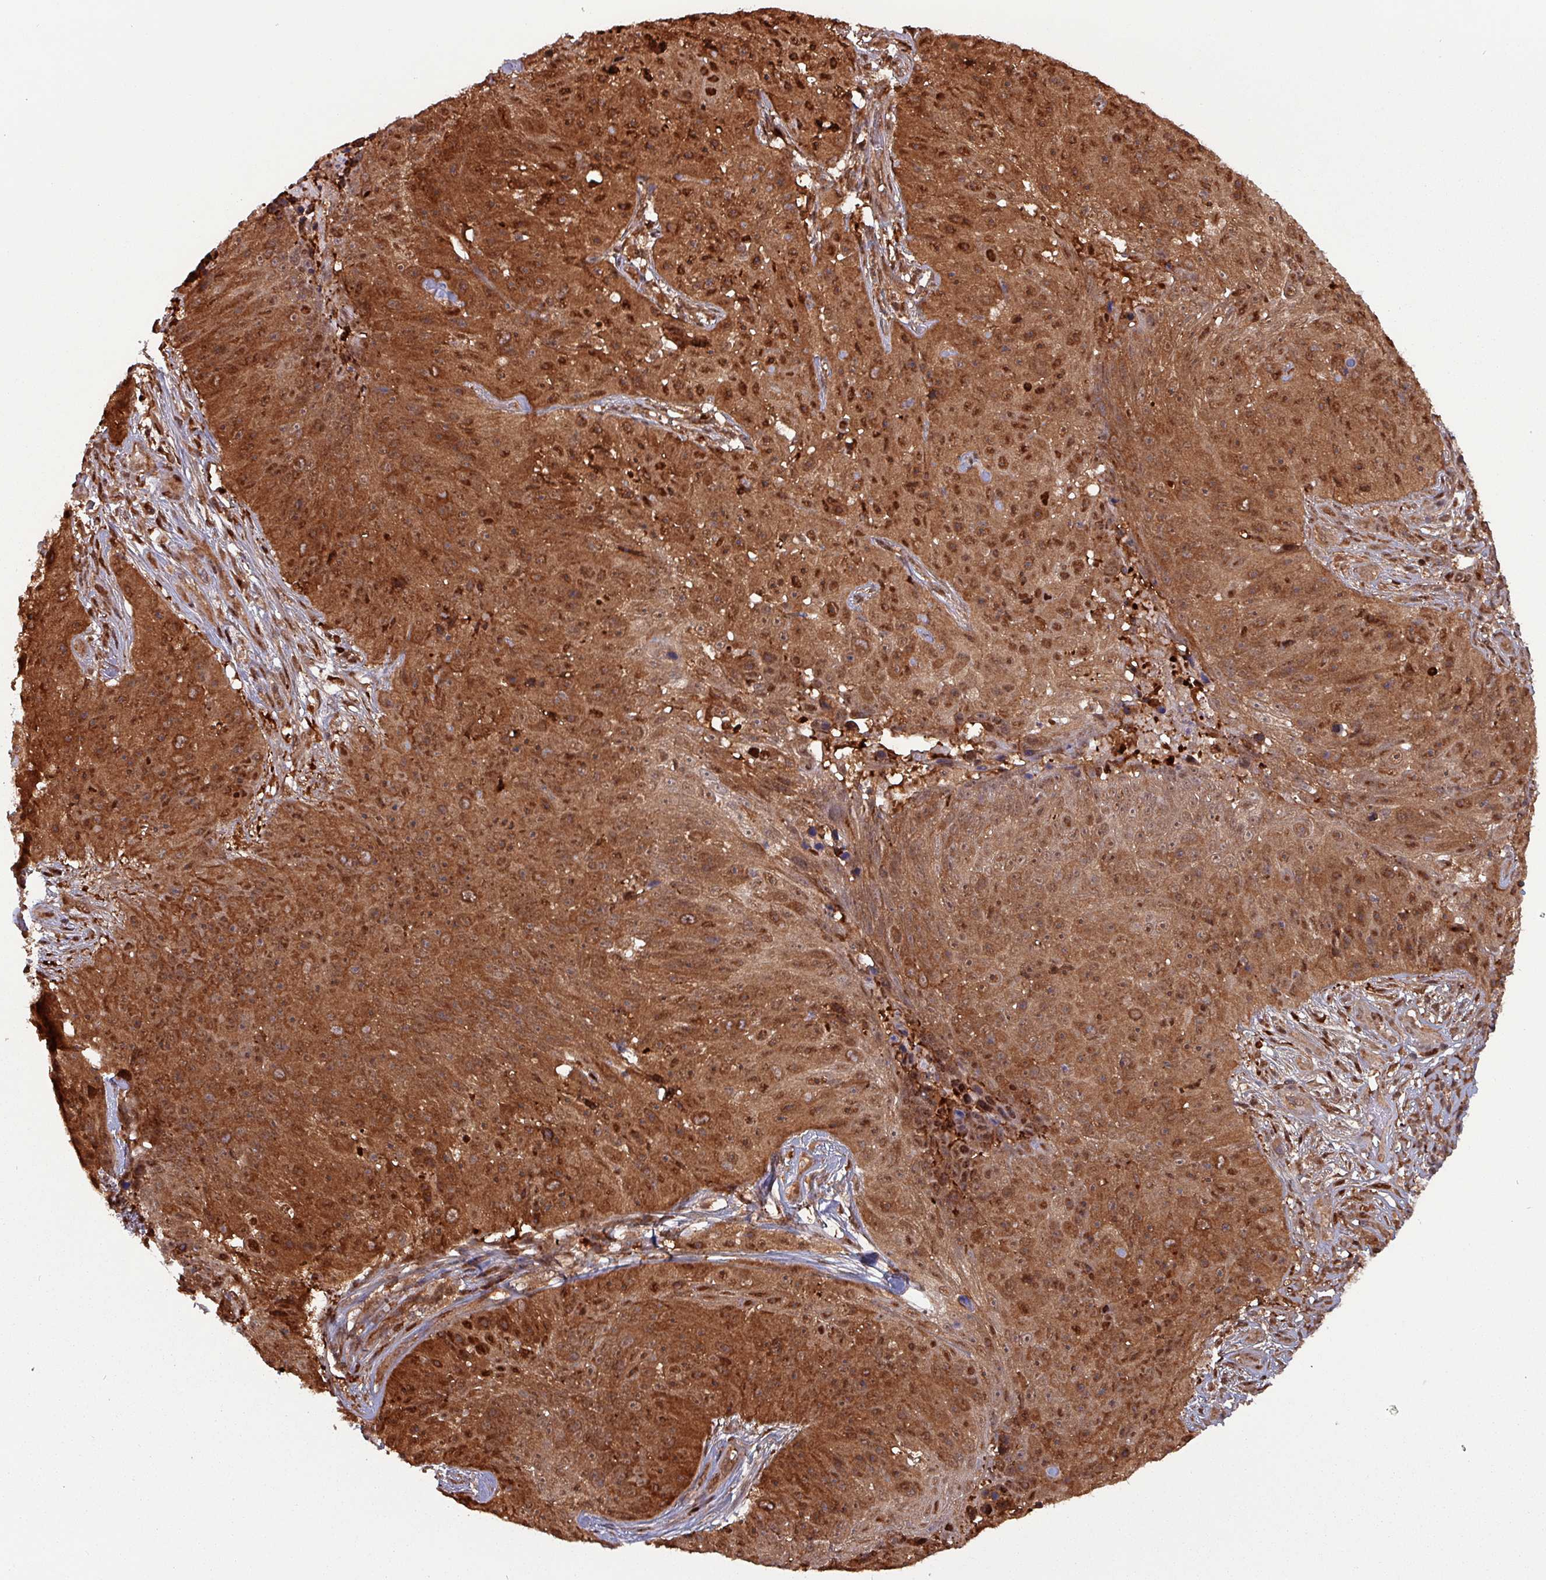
{"staining": {"intensity": "strong", "quantity": ">75%", "location": "cytoplasmic/membranous,nuclear"}, "tissue": "skin cancer", "cell_type": "Tumor cells", "image_type": "cancer", "snomed": [{"axis": "morphology", "description": "Squamous cell carcinoma, NOS"}, {"axis": "topography", "description": "Skin"}], "caption": "Strong cytoplasmic/membranous and nuclear protein staining is identified in about >75% of tumor cells in squamous cell carcinoma (skin).", "gene": "PSMB8", "patient": {"sex": "female", "age": 87}}